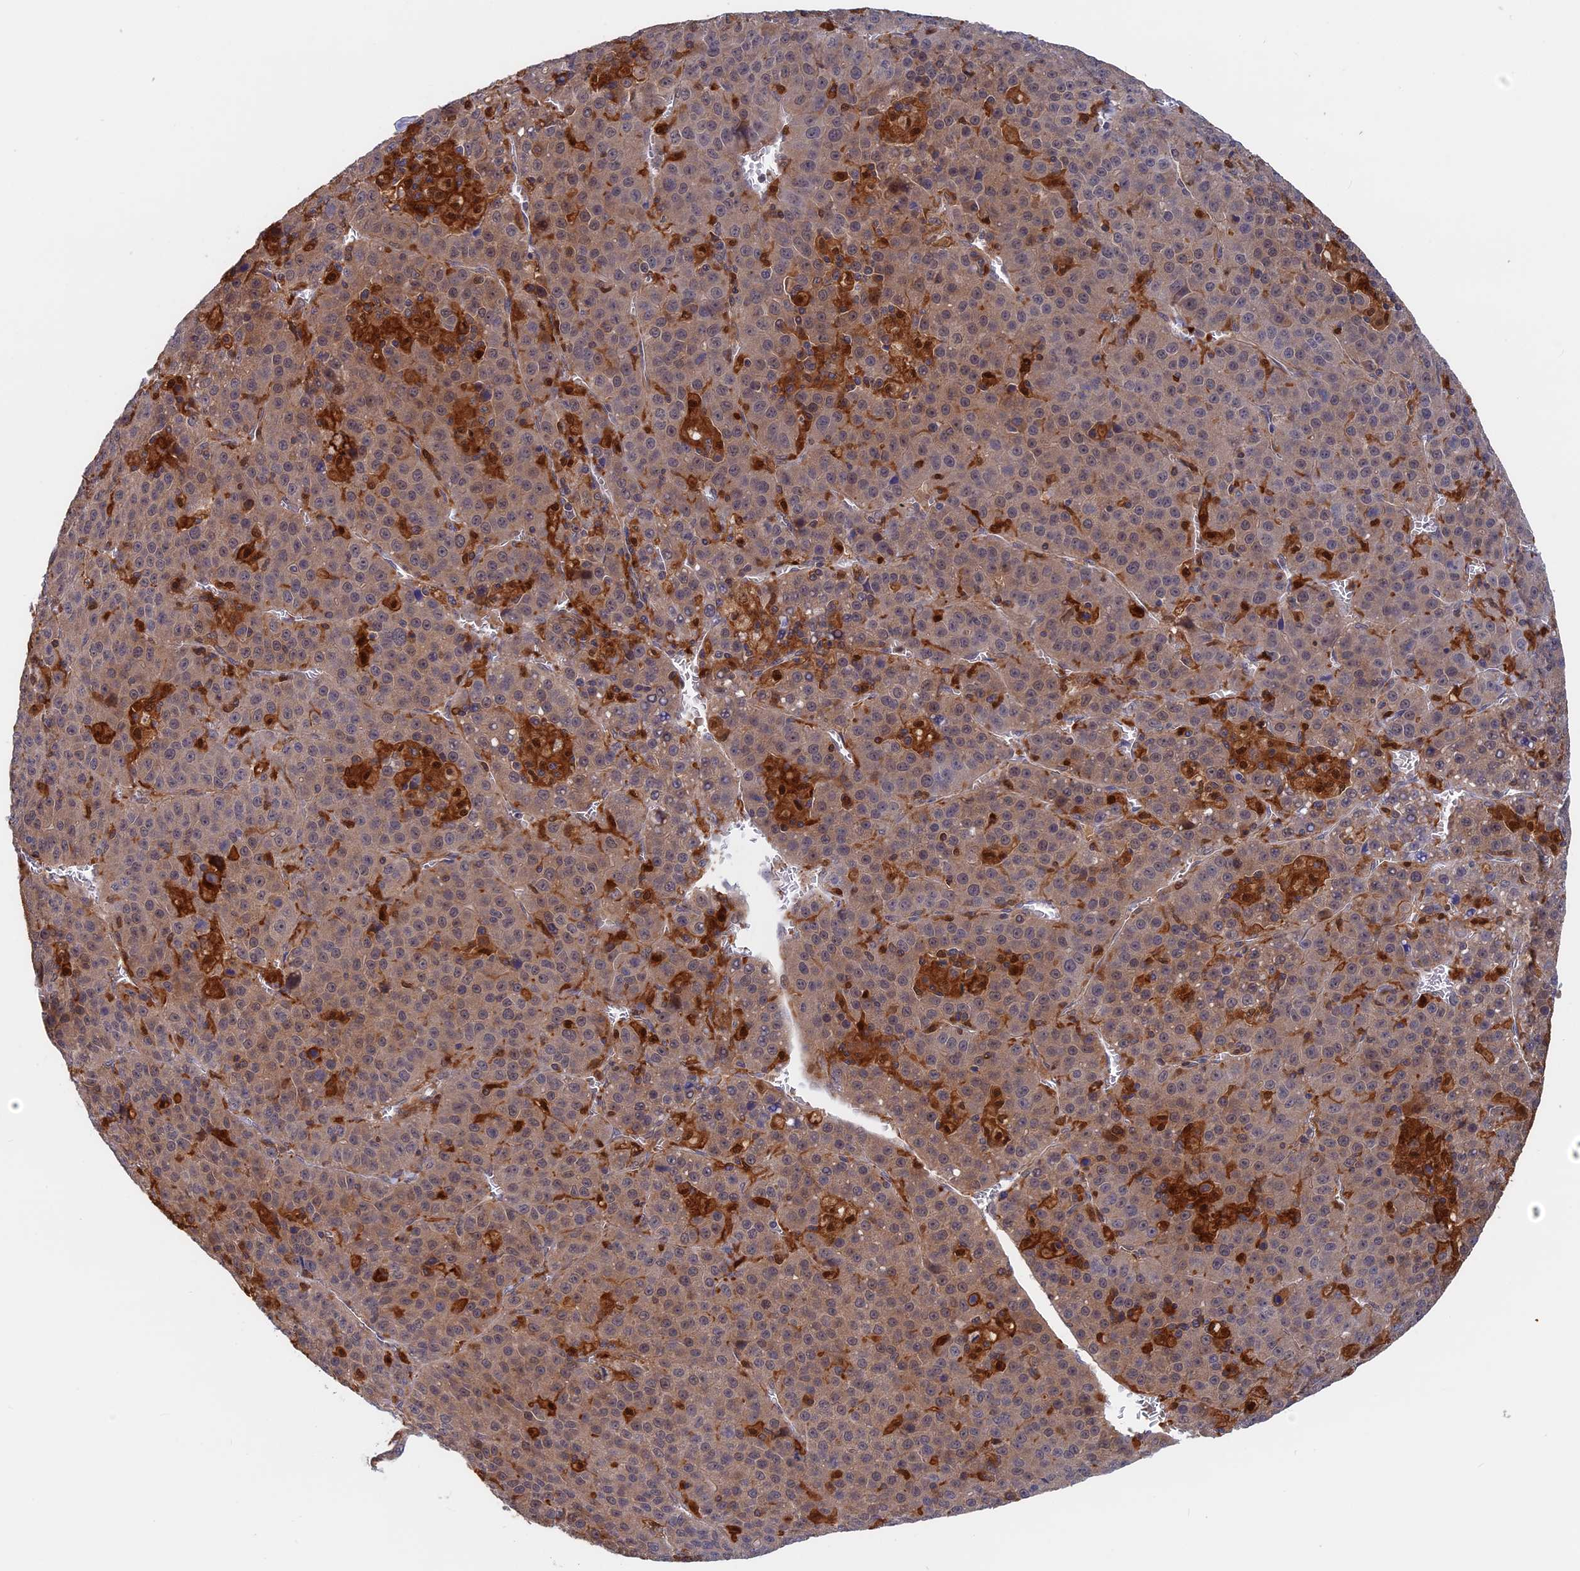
{"staining": {"intensity": "weak", "quantity": ">75%", "location": "cytoplasmic/membranous"}, "tissue": "liver cancer", "cell_type": "Tumor cells", "image_type": "cancer", "snomed": [{"axis": "morphology", "description": "Carcinoma, Hepatocellular, NOS"}, {"axis": "topography", "description": "Liver"}], "caption": "A low amount of weak cytoplasmic/membranous expression is present in about >75% of tumor cells in liver cancer tissue. The protein is shown in brown color, while the nuclei are stained blue.", "gene": "BLVRA", "patient": {"sex": "female", "age": 53}}